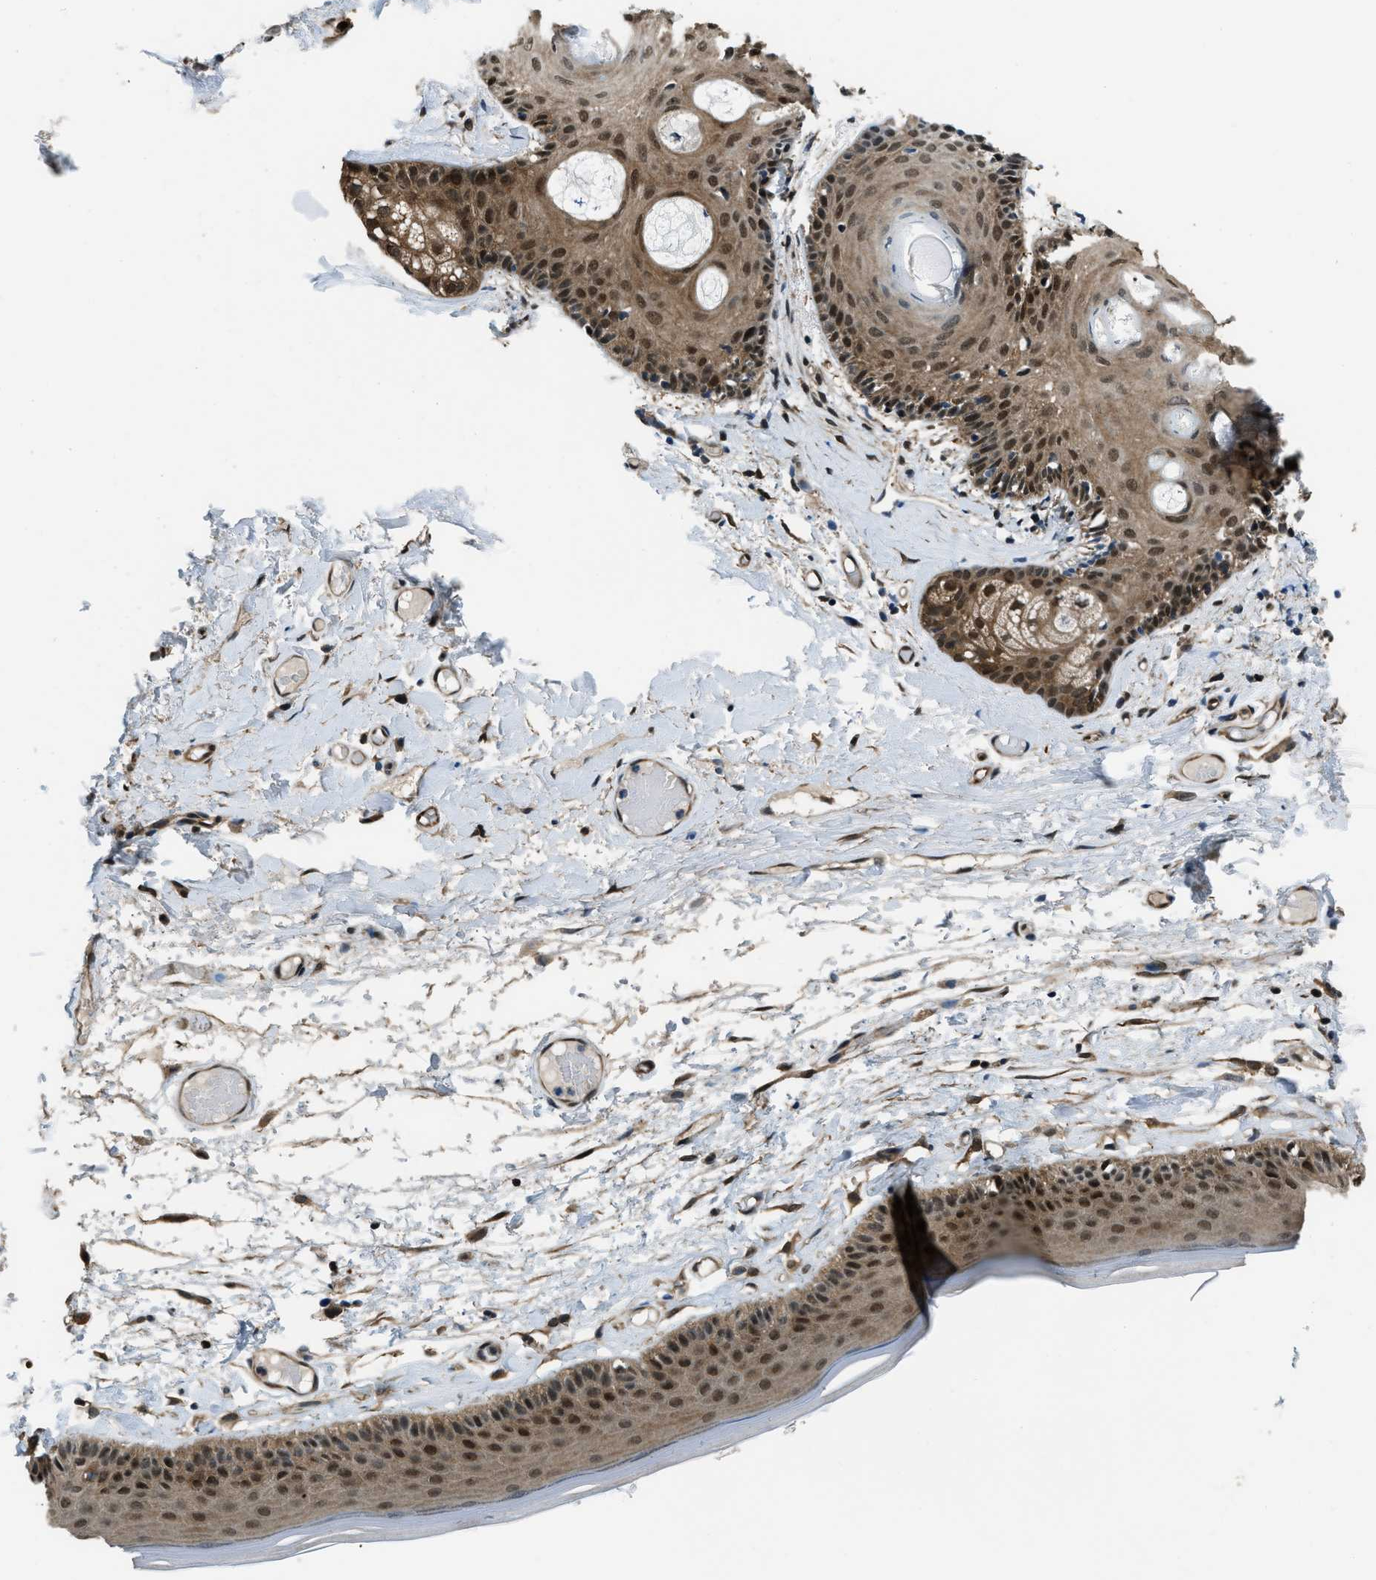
{"staining": {"intensity": "moderate", "quantity": ">75%", "location": "cytoplasmic/membranous,nuclear"}, "tissue": "skin", "cell_type": "Epidermal cells", "image_type": "normal", "snomed": [{"axis": "morphology", "description": "Normal tissue, NOS"}, {"axis": "topography", "description": "Vulva"}], "caption": "Unremarkable skin demonstrates moderate cytoplasmic/membranous,nuclear staining in about >75% of epidermal cells.", "gene": "NUDCD3", "patient": {"sex": "female", "age": 73}}